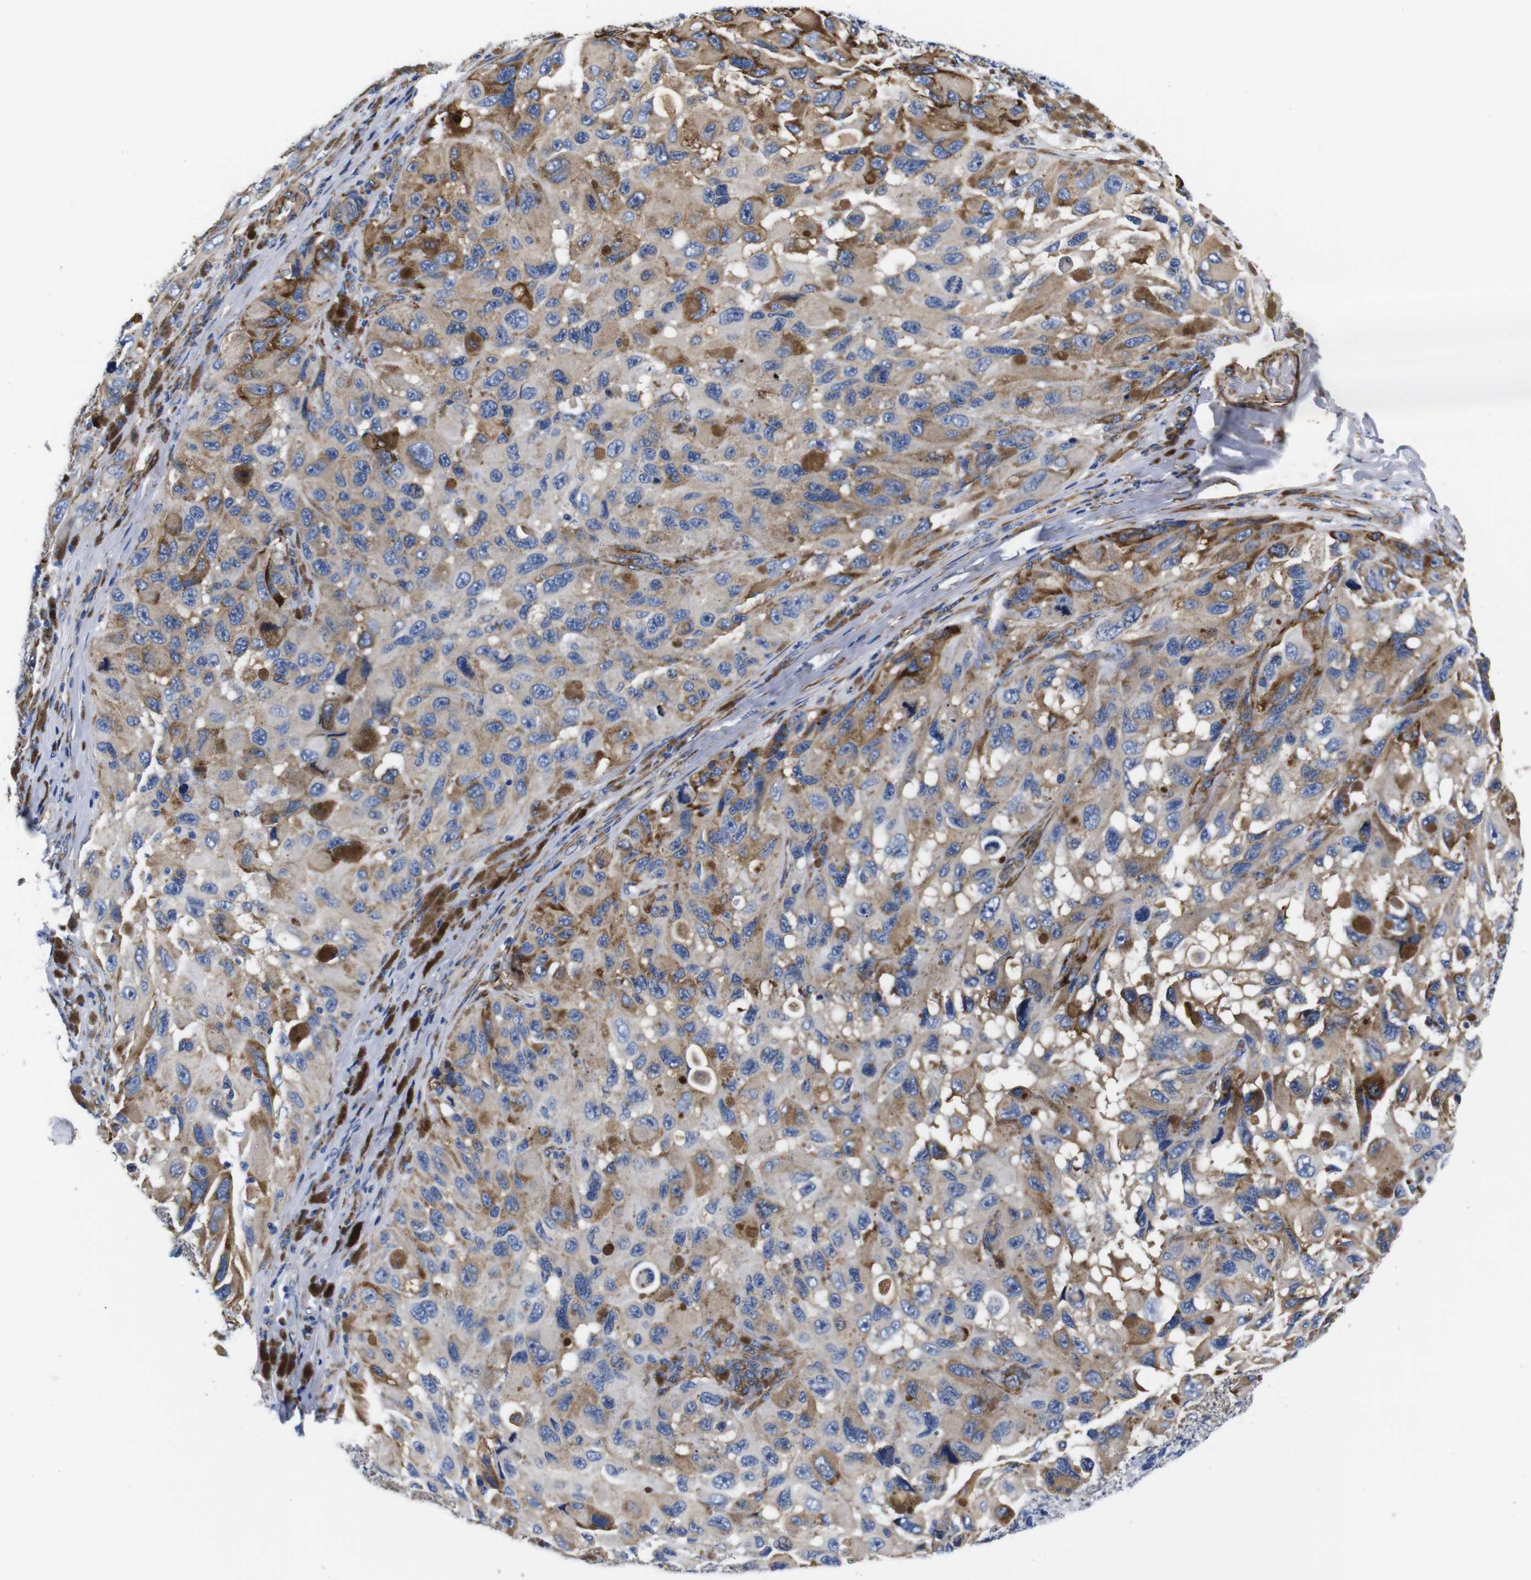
{"staining": {"intensity": "moderate", "quantity": ">75%", "location": "cytoplasmic/membranous"}, "tissue": "melanoma", "cell_type": "Tumor cells", "image_type": "cancer", "snomed": [{"axis": "morphology", "description": "Malignant melanoma, NOS"}, {"axis": "topography", "description": "Skin"}], "caption": "IHC staining of malignant melanoma, which shows medium levels of moderate cytoplasmic/membranous staining in approximately >75% of tumor cells indicating moderate cytoplasmic/membranous protein positivity. The staining was performed using DAB (brown) for protein detection and nuclei were counterstained in hematoxylin (blue).", "gene": "LRIG1", "patient": {"sex": "female", "age": 73}}